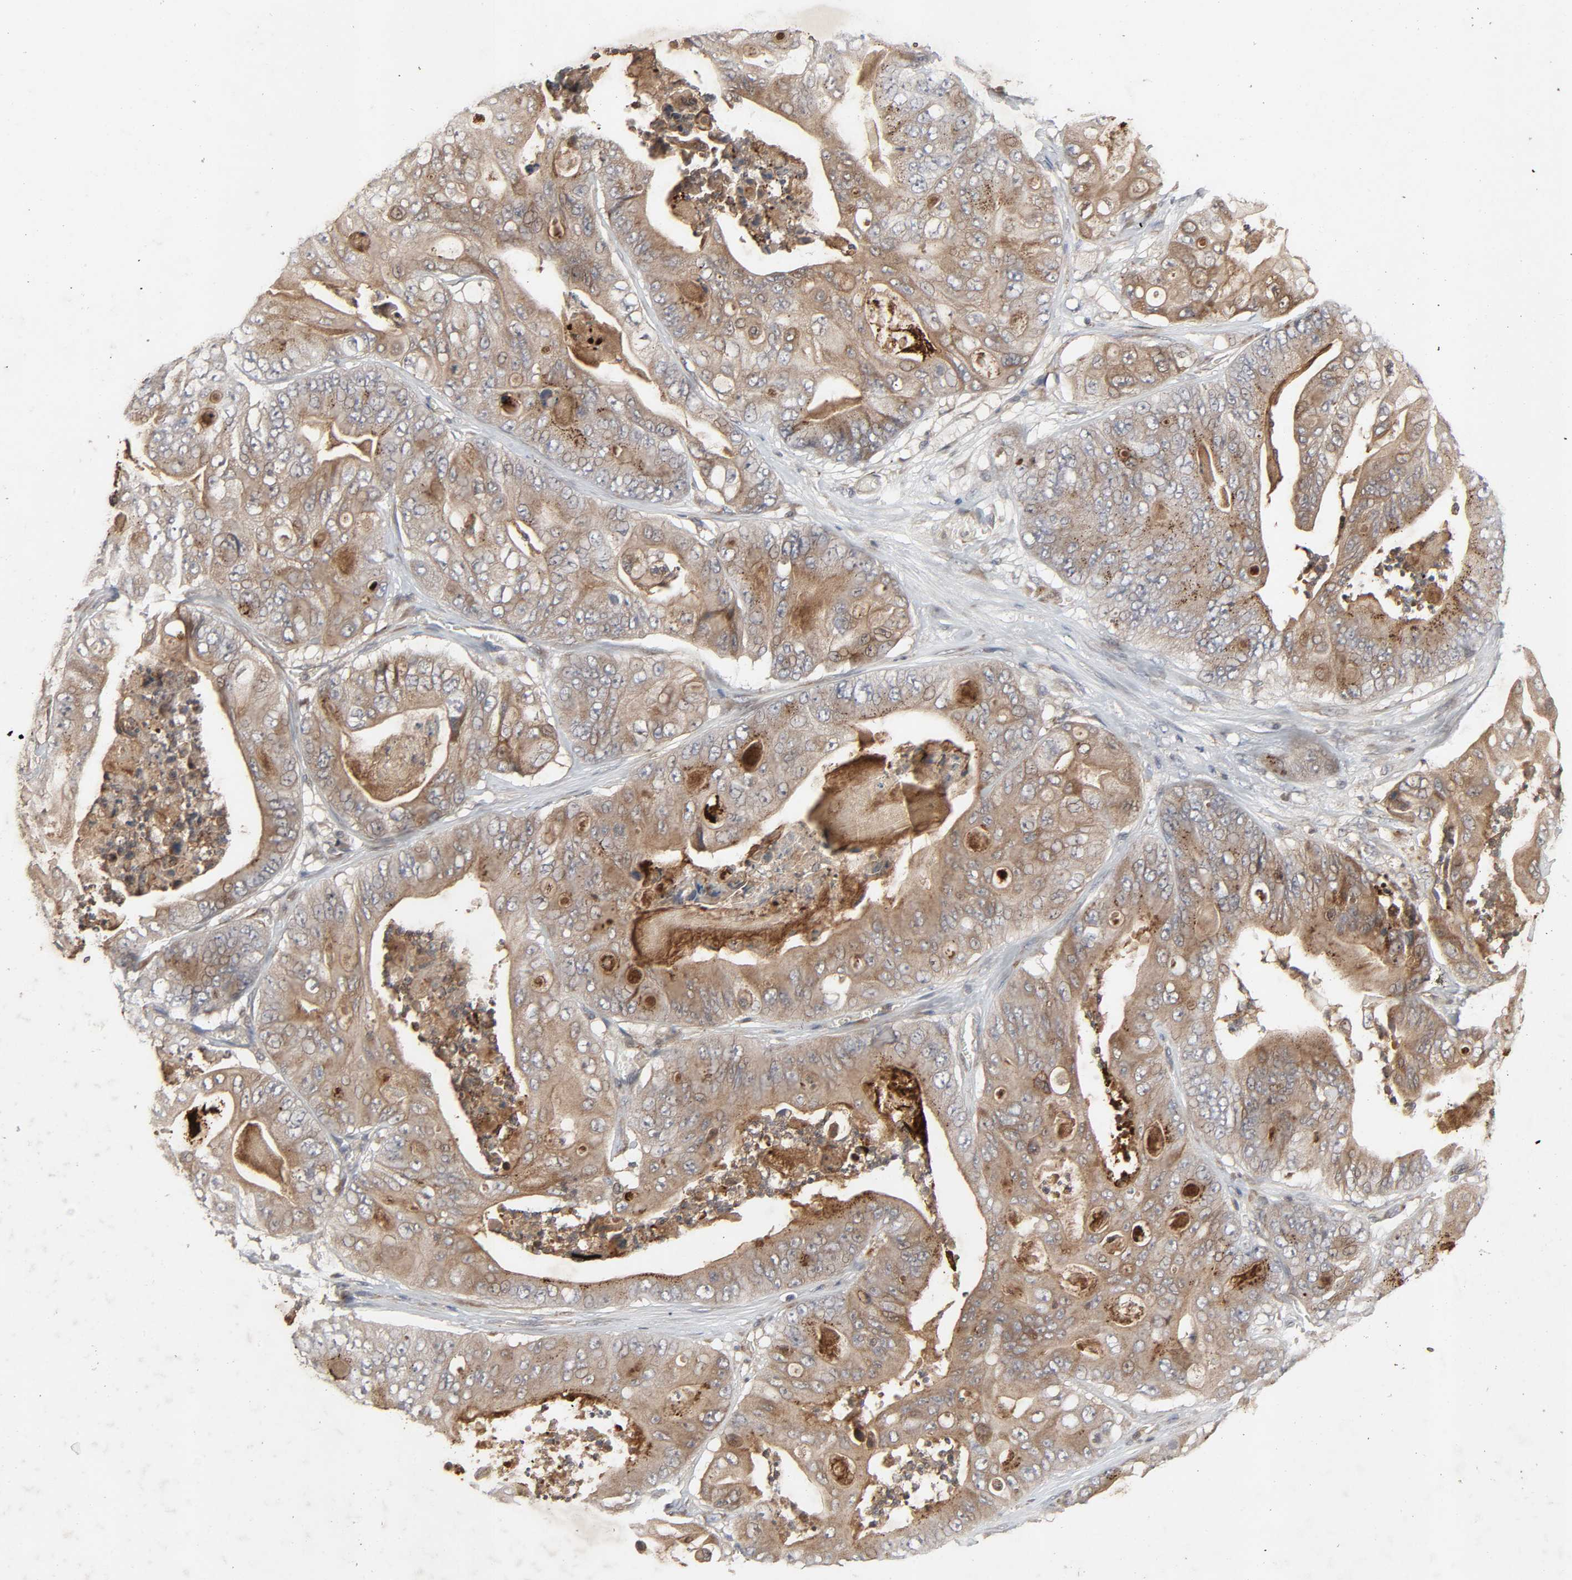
{"staining": {"intensity": "moderate", "quantity": ">75%", "location": "cytoplasmic/membranous"}, "tissue": "stomach cancer", "cell_type": "Tumor cells", "image_type": "cancer", "snomed": [{"axis": "morphology", "description": "Adenocarcinoma, NOS"}, {"axis": "topography", "description": "Stomach"}], "caption": "The micrograph exhibits a brown stain indicating the presence of a protein in the cytoplasmic/membranous of tumor cells in stomach cancer (adenocarcinoma).", "gene": "ADCY4", "patient": {"sex": "female", "age": 73}}